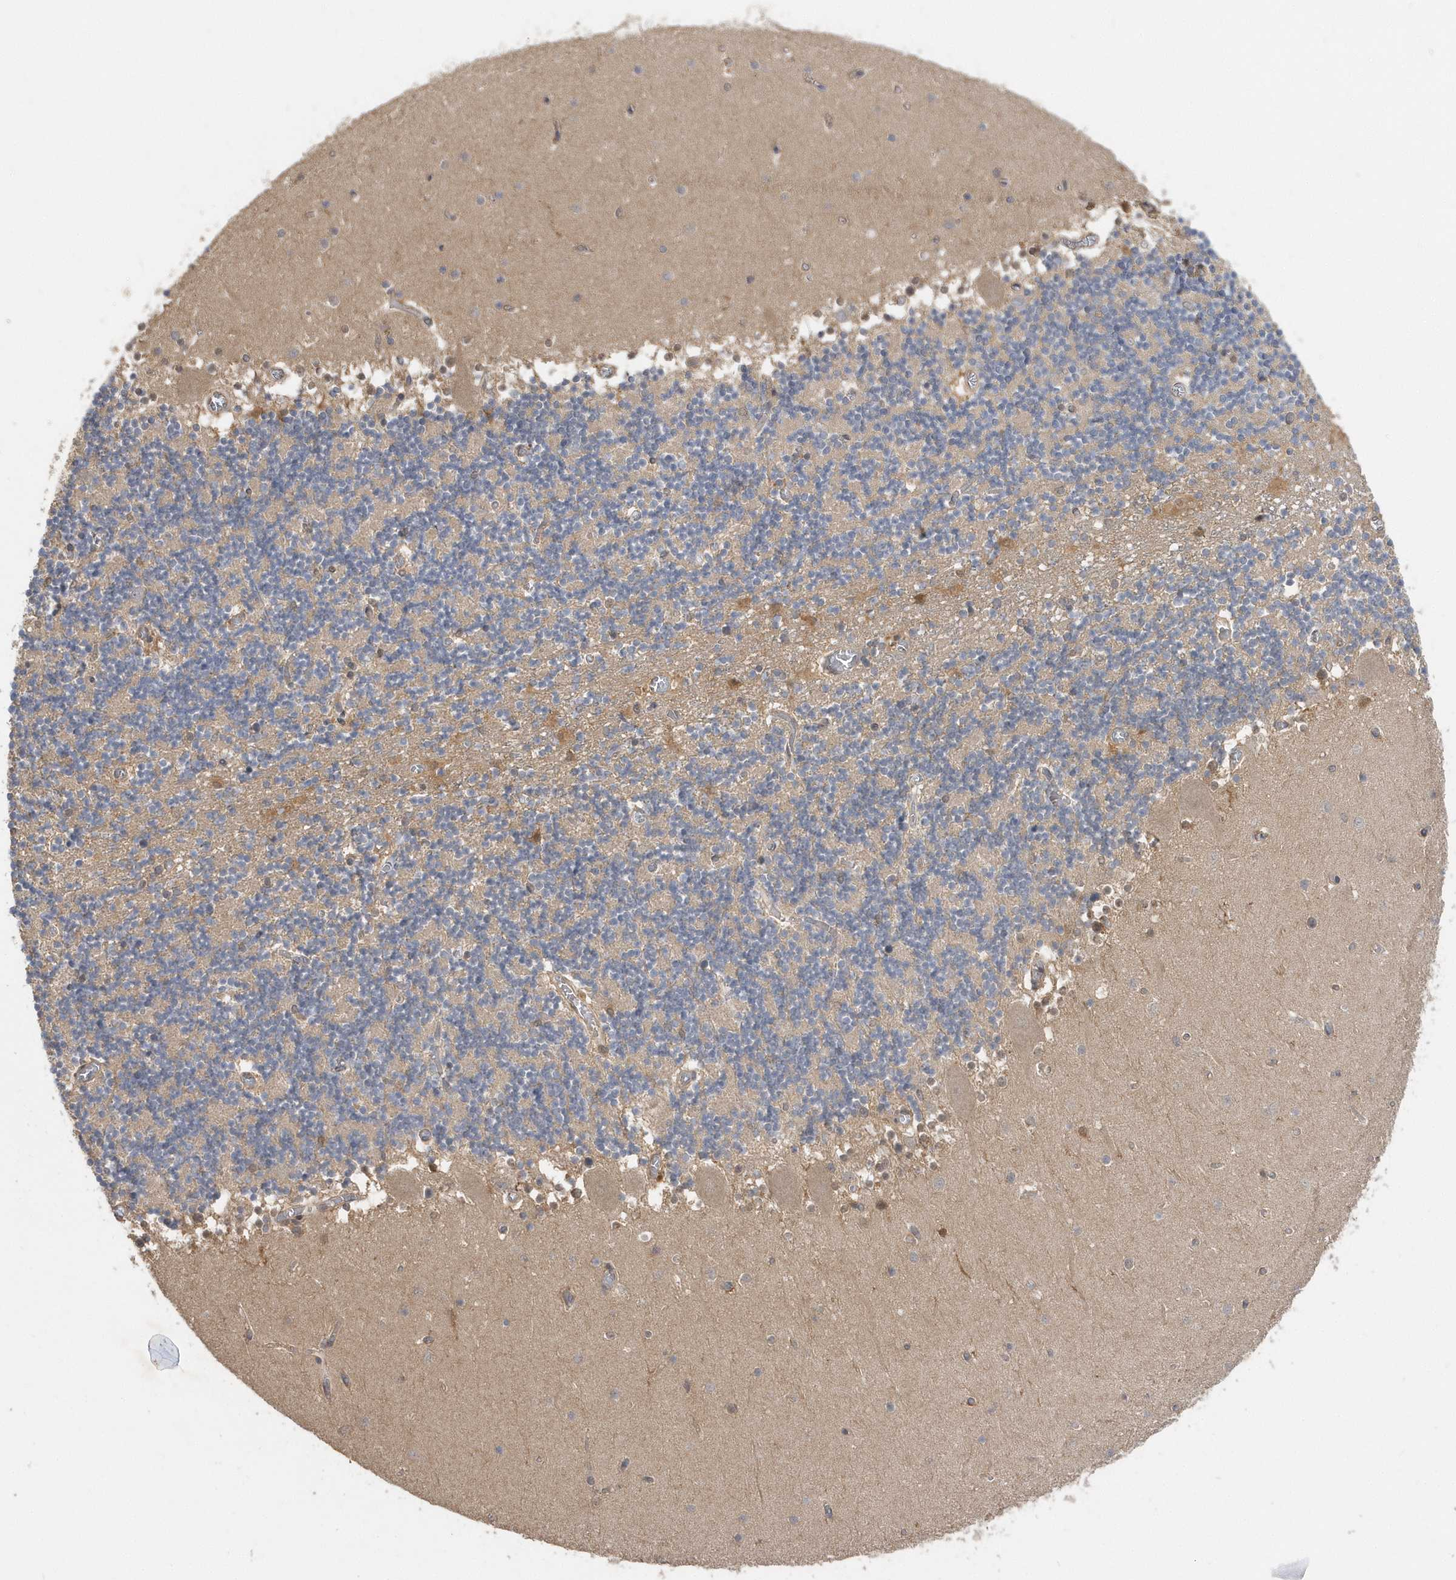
{"staining": {"intensity": "negative", "quantity": "none", "location": "none"}, "tissue": "cerebellum", "cell_type": "Cells in granular layer", "image_type": "normal", "snomed": [{"axis": "morphology", "description": "Normal tissue, NOS"}, {"axis": "topography", "description": "Cerebellum"}], "caption": "This micrograph is of normal cerebellum stained with immunohistochemistry (IHC) to label a protein in brown with the nuclei are counter-stained blue. There is no expression in cells in granular layer. The staining was performed using DAB to visualize the protein expression in brown, while the nuclei were stained in blue with hematoxylin (Magnification: 20x).", "gene": "RPEL1", "patient": {"sex": "female", "age": 28}}